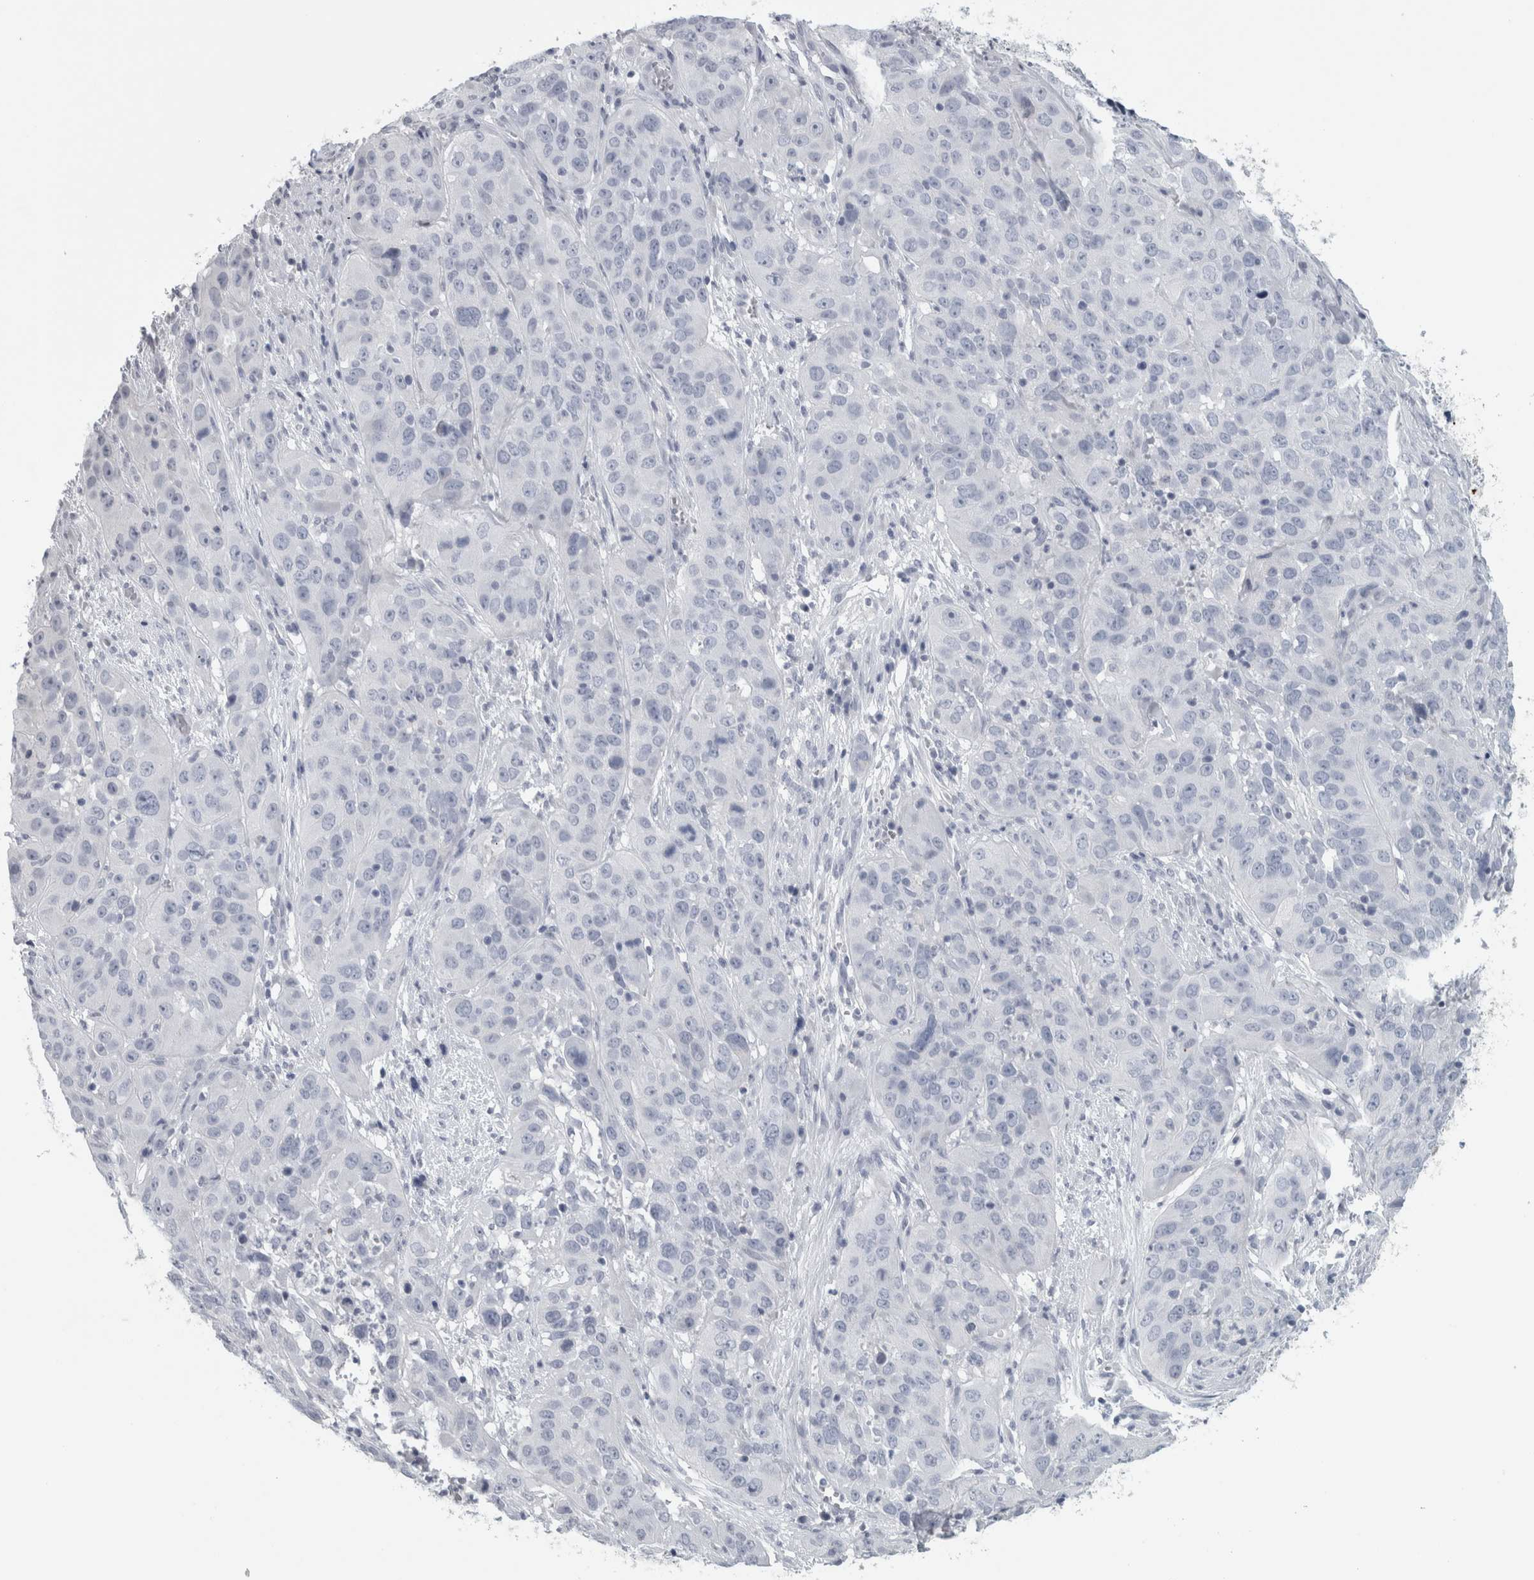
{"staining": {"intensity": "negative", "quantity": "none", "location": "none"}, "tissue": "cervical cancer", "cell_type": "Tumor cells", "image_type": "cancer", "snomed": [{"axis": "morphology", "description": "Squamous cell carcinoma, NOS"}, {"axis": "topography", "description": "Cervix"}], "caption": "Immunohistochemistry micrograph of human cervical cancer stained for a protein (brown), which exhibits no positivity in tumor cells.", "gene": "CPE", "patient": {"sex": "female", "age": 32}}